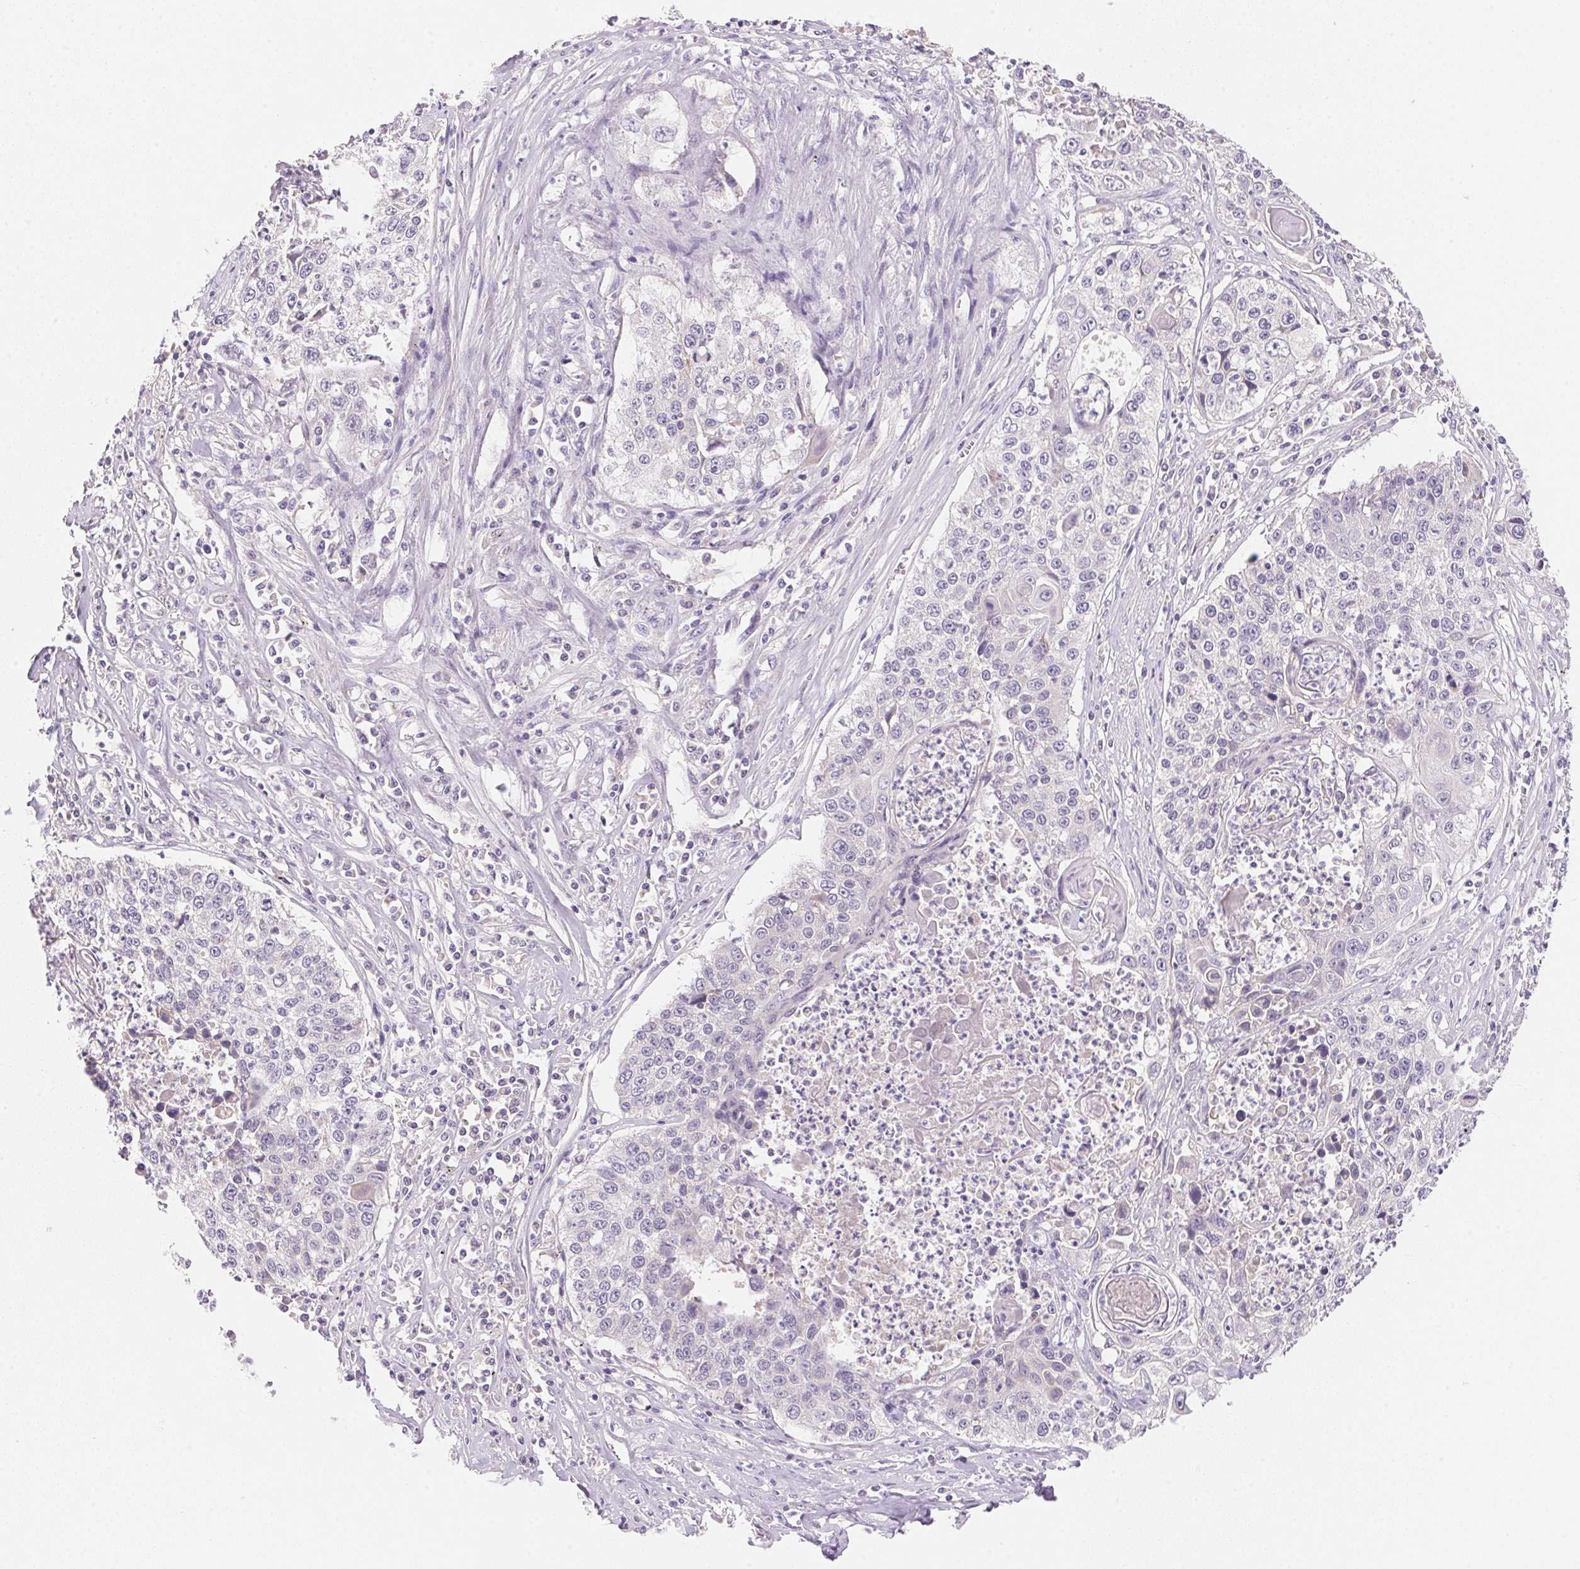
{"staining": {"intensity": "negative", "quantity": "none", "location": "none"}, "tissue": "lung cancer", "cell_type": "Tumor cells", "image_type": "cancer", "snomed": [{"axis": "morphology", "description": "Squamous cell carcinoma, NOS"}, {"axis": "morphology", "description": "Squamous cell carcinoma, metastatic, NOS"}, {"axis": "topography", "description": "Lung"}, {"axis": "topography", "description": "Pleura, NOS"}], "caption": "High power microscopy histopathology image of an IHC photomicrograph of squamous cell carcinoma (lung), revealing no significant staining in tumor cells. (DAB immunohistochemistry visualized using brightfield microscopy, high magnification).", "gene": "MCOLN3", "patient": {"sex": "male", "age": 72}}